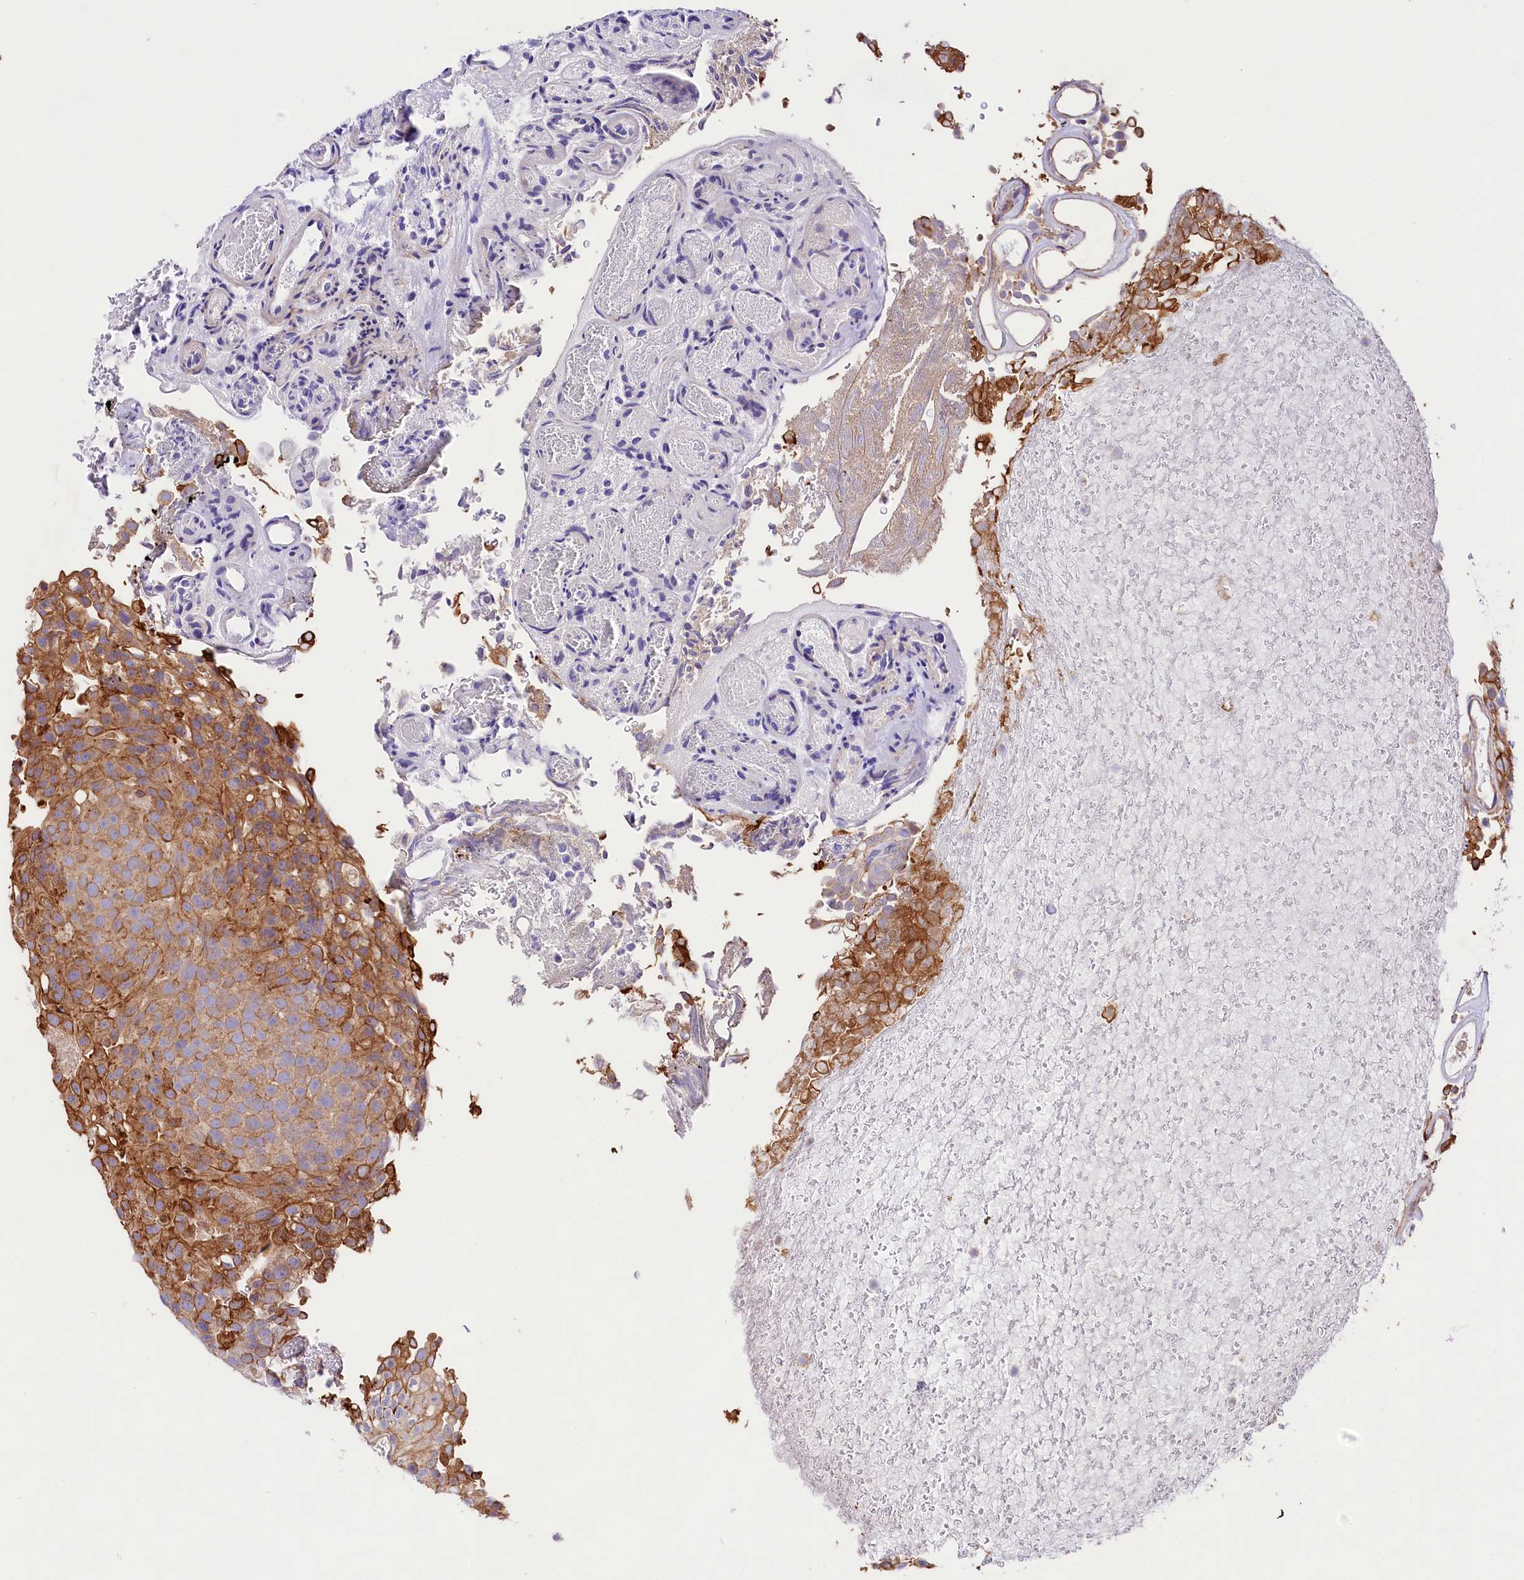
{"staining": {"intensity": "moderate", "quantity": ">75%", "location": "cytoplasmic/membranous"}, "tissue": "urothelial cancer", "cell_type": "Tumor cells", "image_type": "cancer", "snomed": [{"axis": "morphology", "description": "Urothelial carcinoma, Low grade"}, {"axis": "topography", "description": "Urinary bladder"}], "caption": "A photomicrograph showing moderate cytoplasmic/membranous staining in about >75% of tumor cells in urothelial cancer, as visualized by brown immunohistochemical staining.", "gene": "VPS11", "patient": {"sex": "male", "age": 78}}